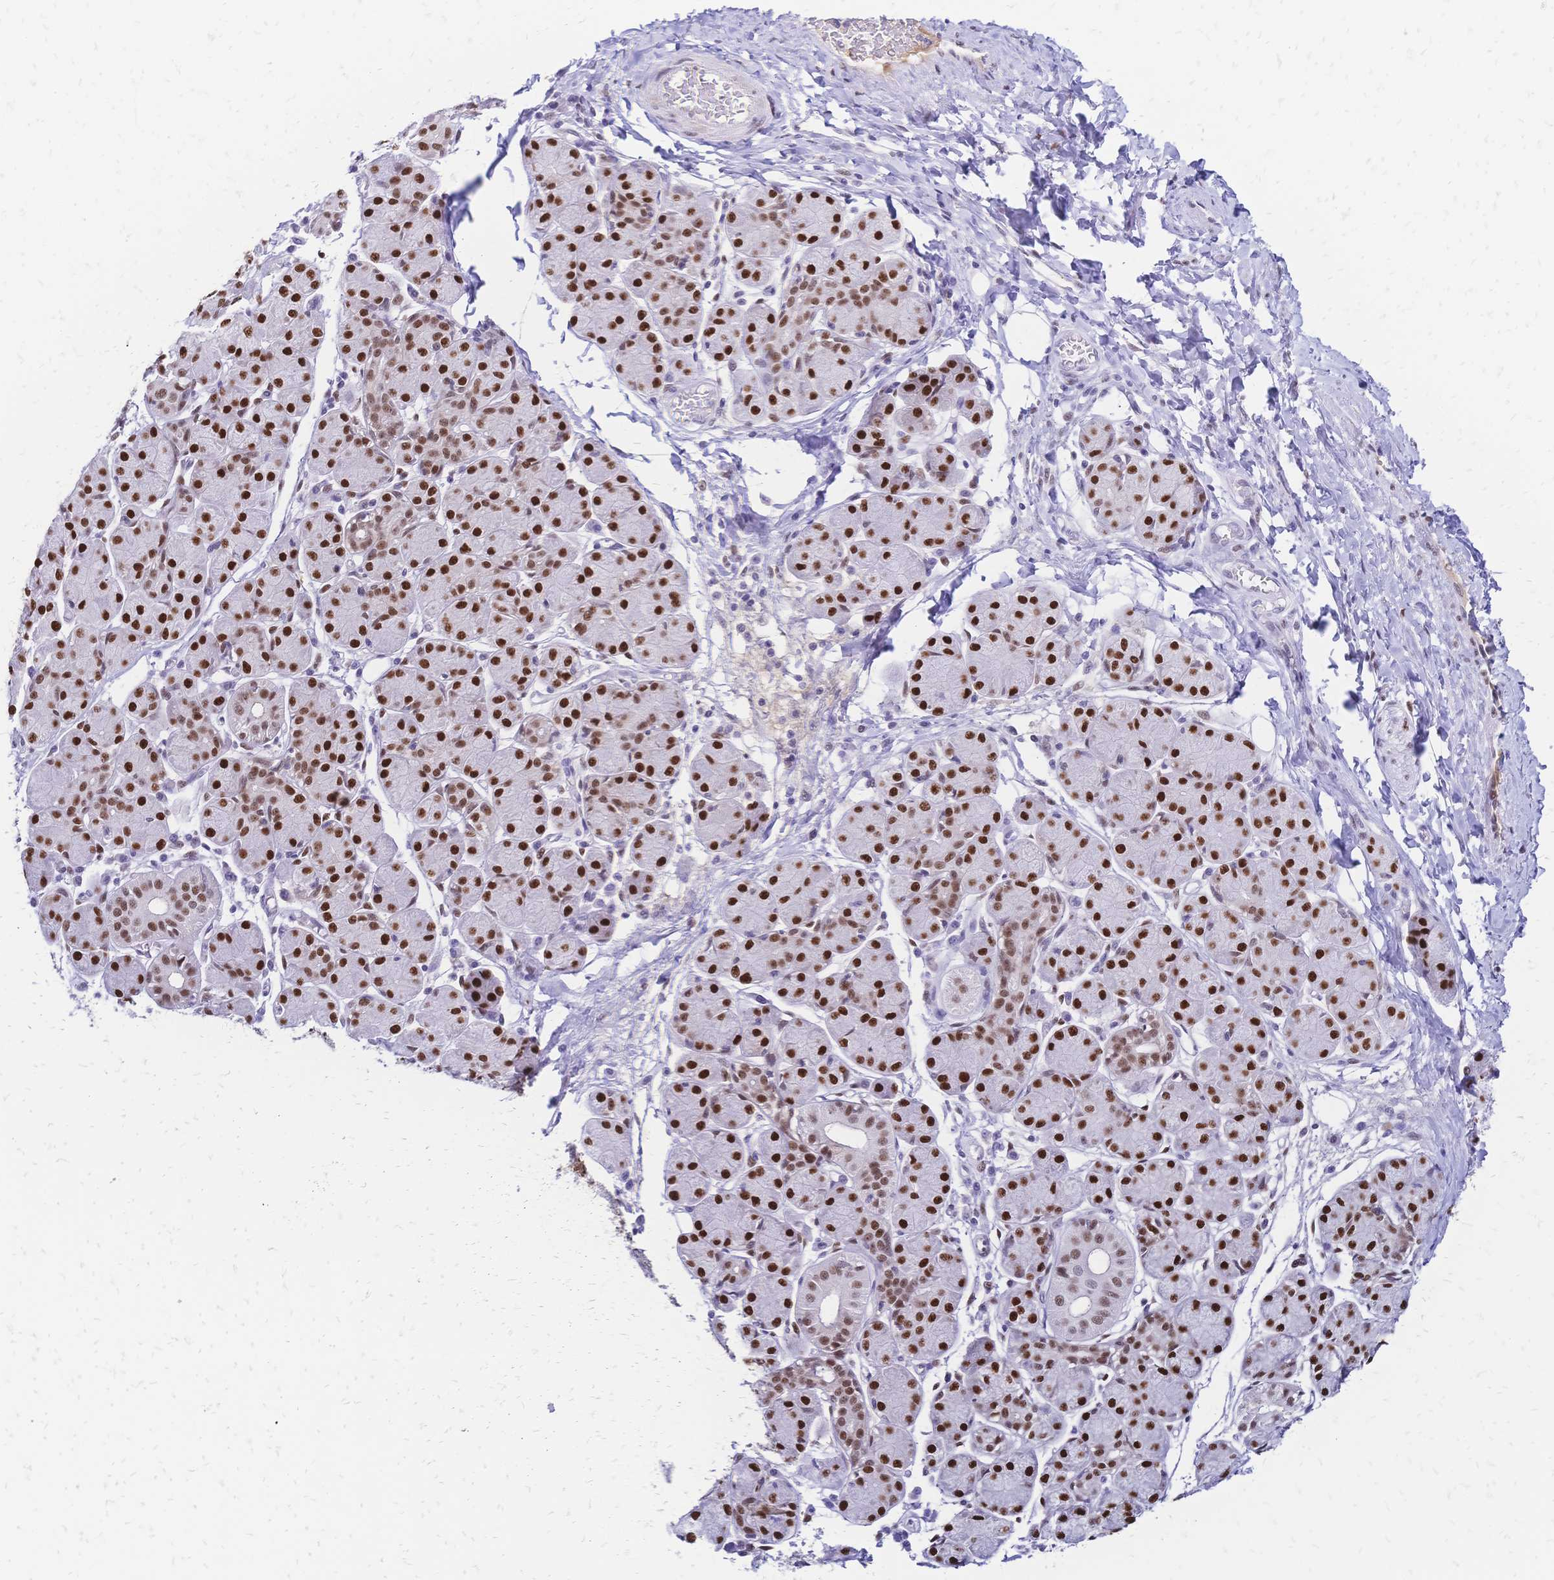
{"staining": {"intensity": "strong", "quantity": ">75%", "location": "nuclear"}, "tissue": "salivary gland", "cell_type": "Glandular cells", "image_type": "normal", "snomed": [{"axis": "morphology", "description": "Normal tissue, NOS"}, {"axis": "morphology", "description": "Inflammation, NOS"}, {"axis": "topography", "description": "Lymph node"}, {"axis": "topography", "description": "Salivary gland"}], "caption": "Protein staining exhibits strong nuclear positivity in about >75% of glandular cells in normal salivary gland.", "gene": "NFIC", "patient": {"sex": "male", "age": 3}}